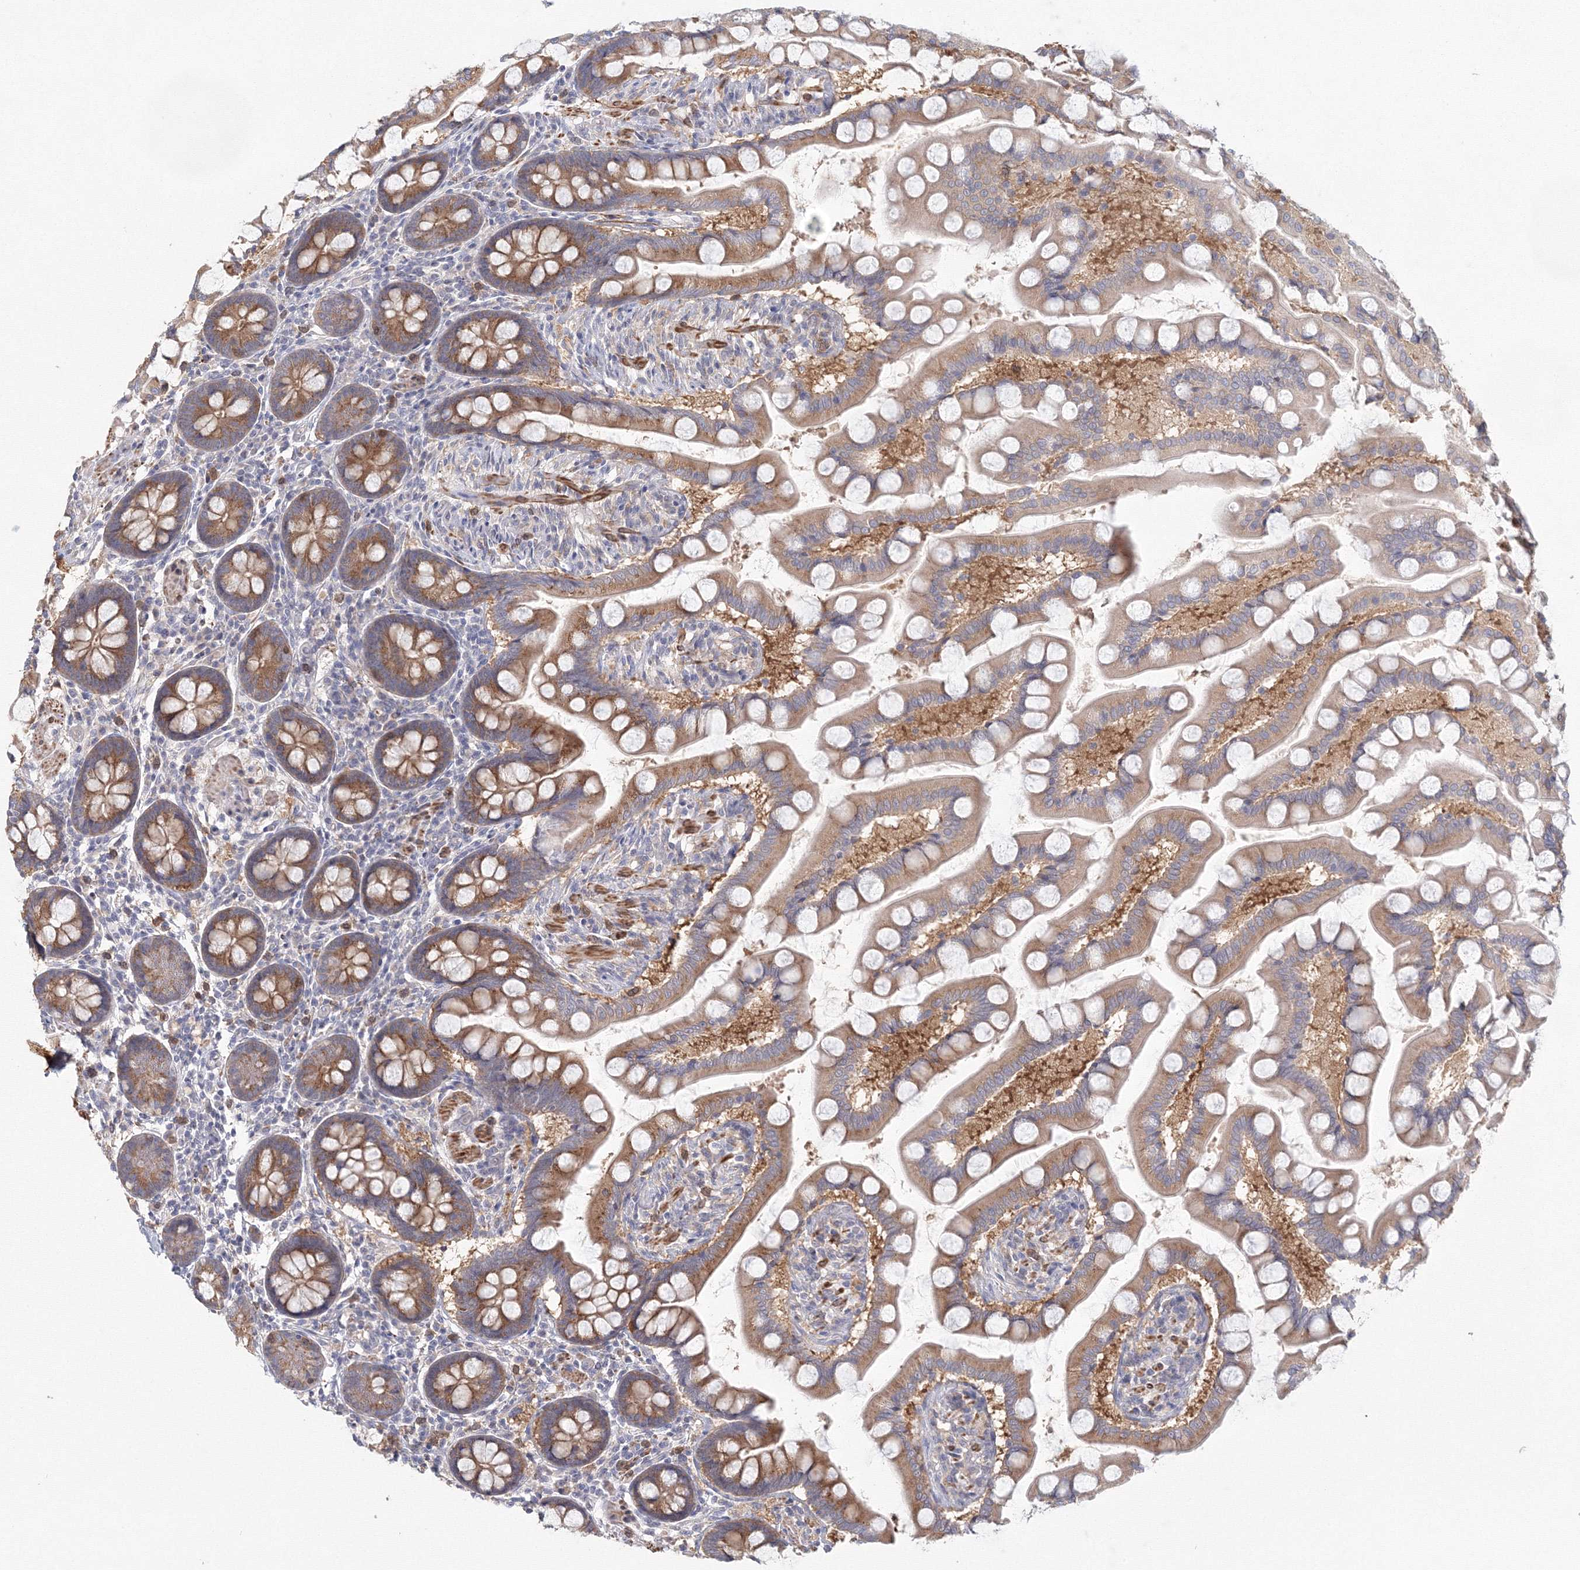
{"staining": {"intensity": "moderate", "quantity": ">75%", "location": "cytoplasmic/membranous"}, "tissue": "small intestine", "cell_type": "Glandular cells", "image_type": "normal", "snomed": [{"axis": "morphology", "description": "Normal tissue, NOS"}, {"axis": "topography", "description": "Small intestine"}], "caption": "Immunohistochemical staining of normal human small intestine exhibits >75% levels of moderate cytoplasmic/membranous protein expression in about >75% of glandular cells.", "gene": "TACC2", "patient": {"sex": "male", "age": 41}}